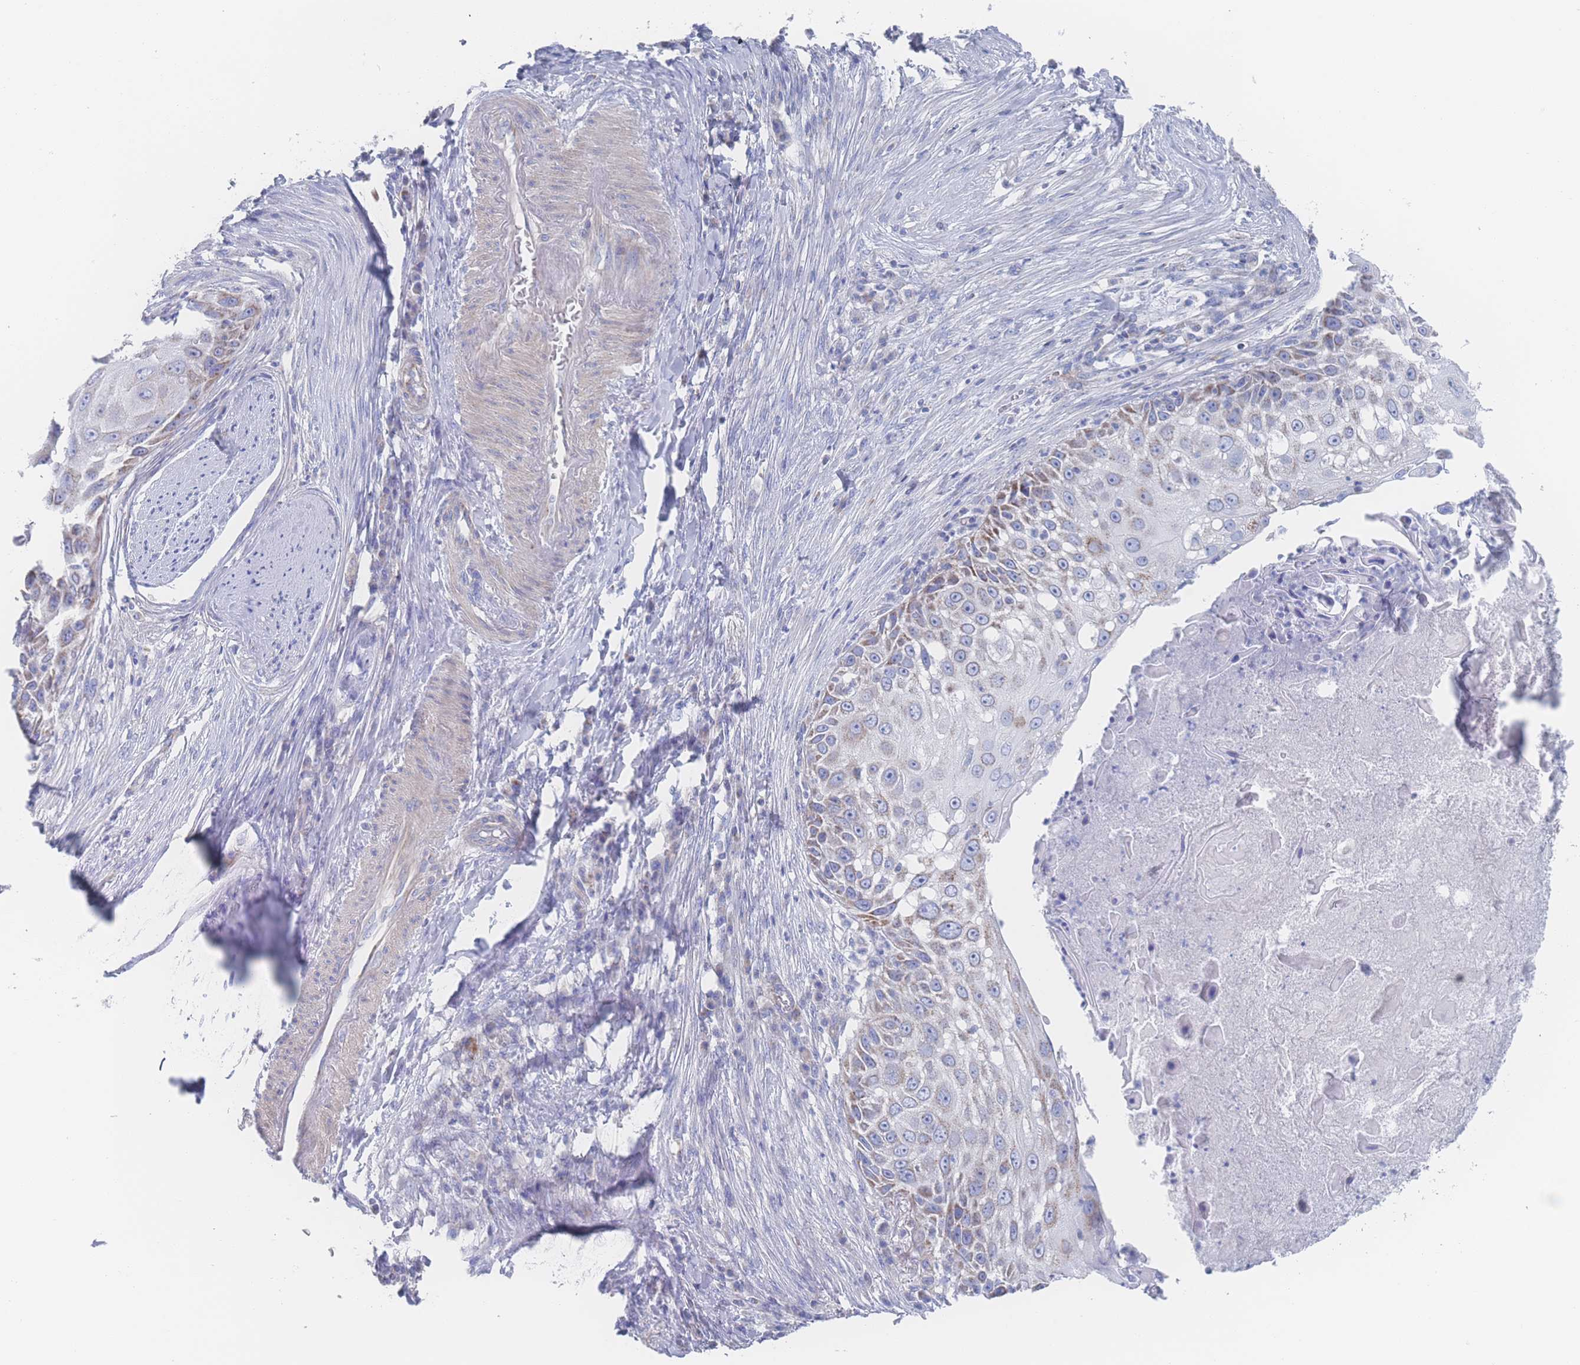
{"staining": {"intensity": "moderate", "quantity": "<25%", "location": "cytoplasmic/membranous"}, "tissue": "skin cancer", "cell_type": "Tumor cells", "image_type": "cancer", "snomed": [{"axis": "morphology", "description": "Squamous cell carcinoma, NOS"}, {"axis": "topography", "description": "Skin"}], "caption": "Immunohistochemical staining of human skin cancer exhibits moderate cytoplasmic/membranous protein positivity in about <25% of tumor cells.", "gene": "SNPH", "patient": {"sex": "female", "age": 44}}